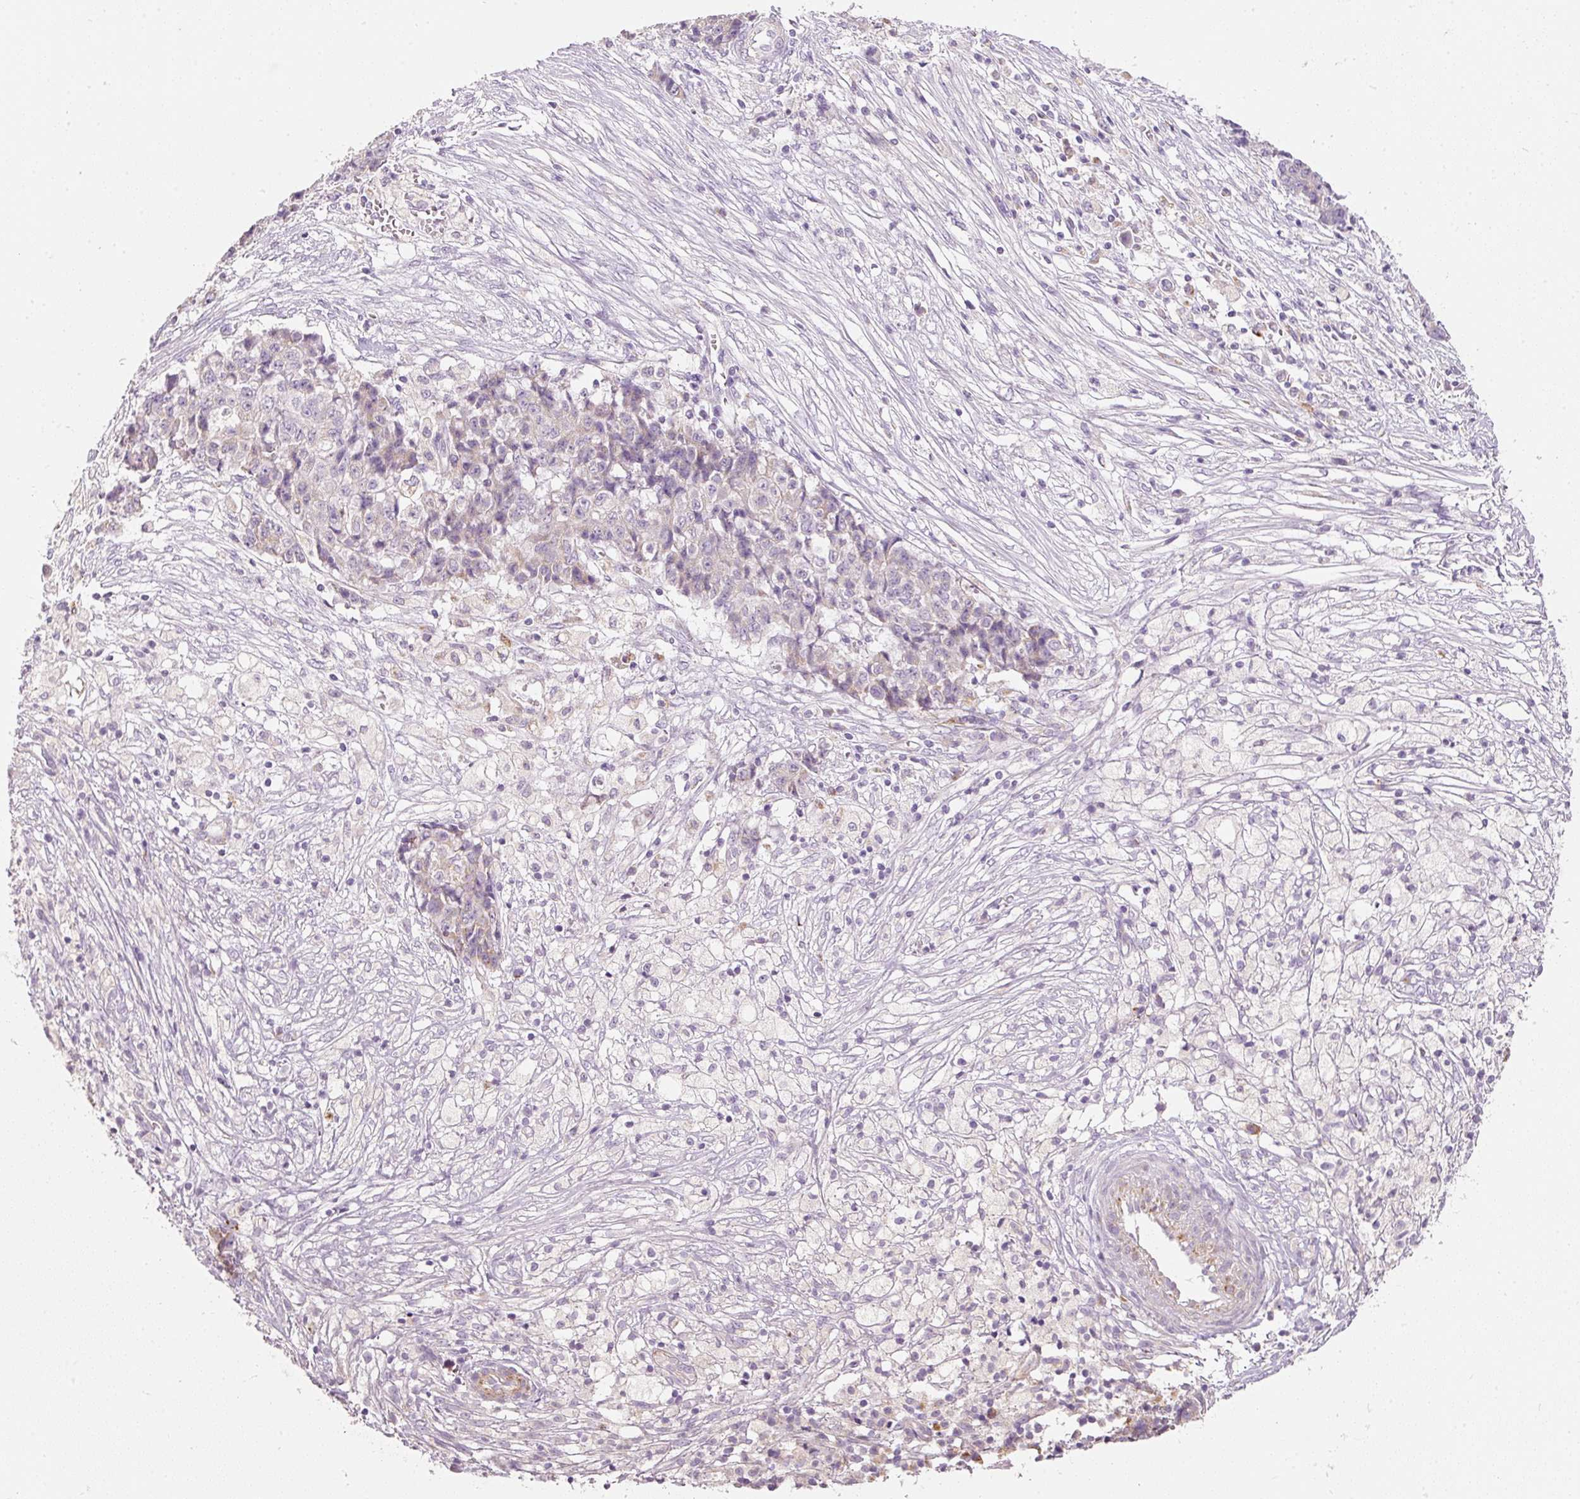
{"staining": {"intensity": "negative", "quantity": "none", "location": "none"}, "tissue": "ovarian cancer", "cell_type": "Tumor cells", "image_type": "cancer", "snomed": [{"axis": "morphology", "description": "Carcinoma, endometroid"}, {"axis": "topography", "description": "Ovary"}], "caption": "Immunohistochemistry of human ovarian endometroid carcinoma displays no staining in tumor cells. (DAB (3,3'-diaminobenzidine) IHC with hematoxylin counter stain).", "gene": "MTHFD2", "patient": {"sex": "female", "age": 42}}